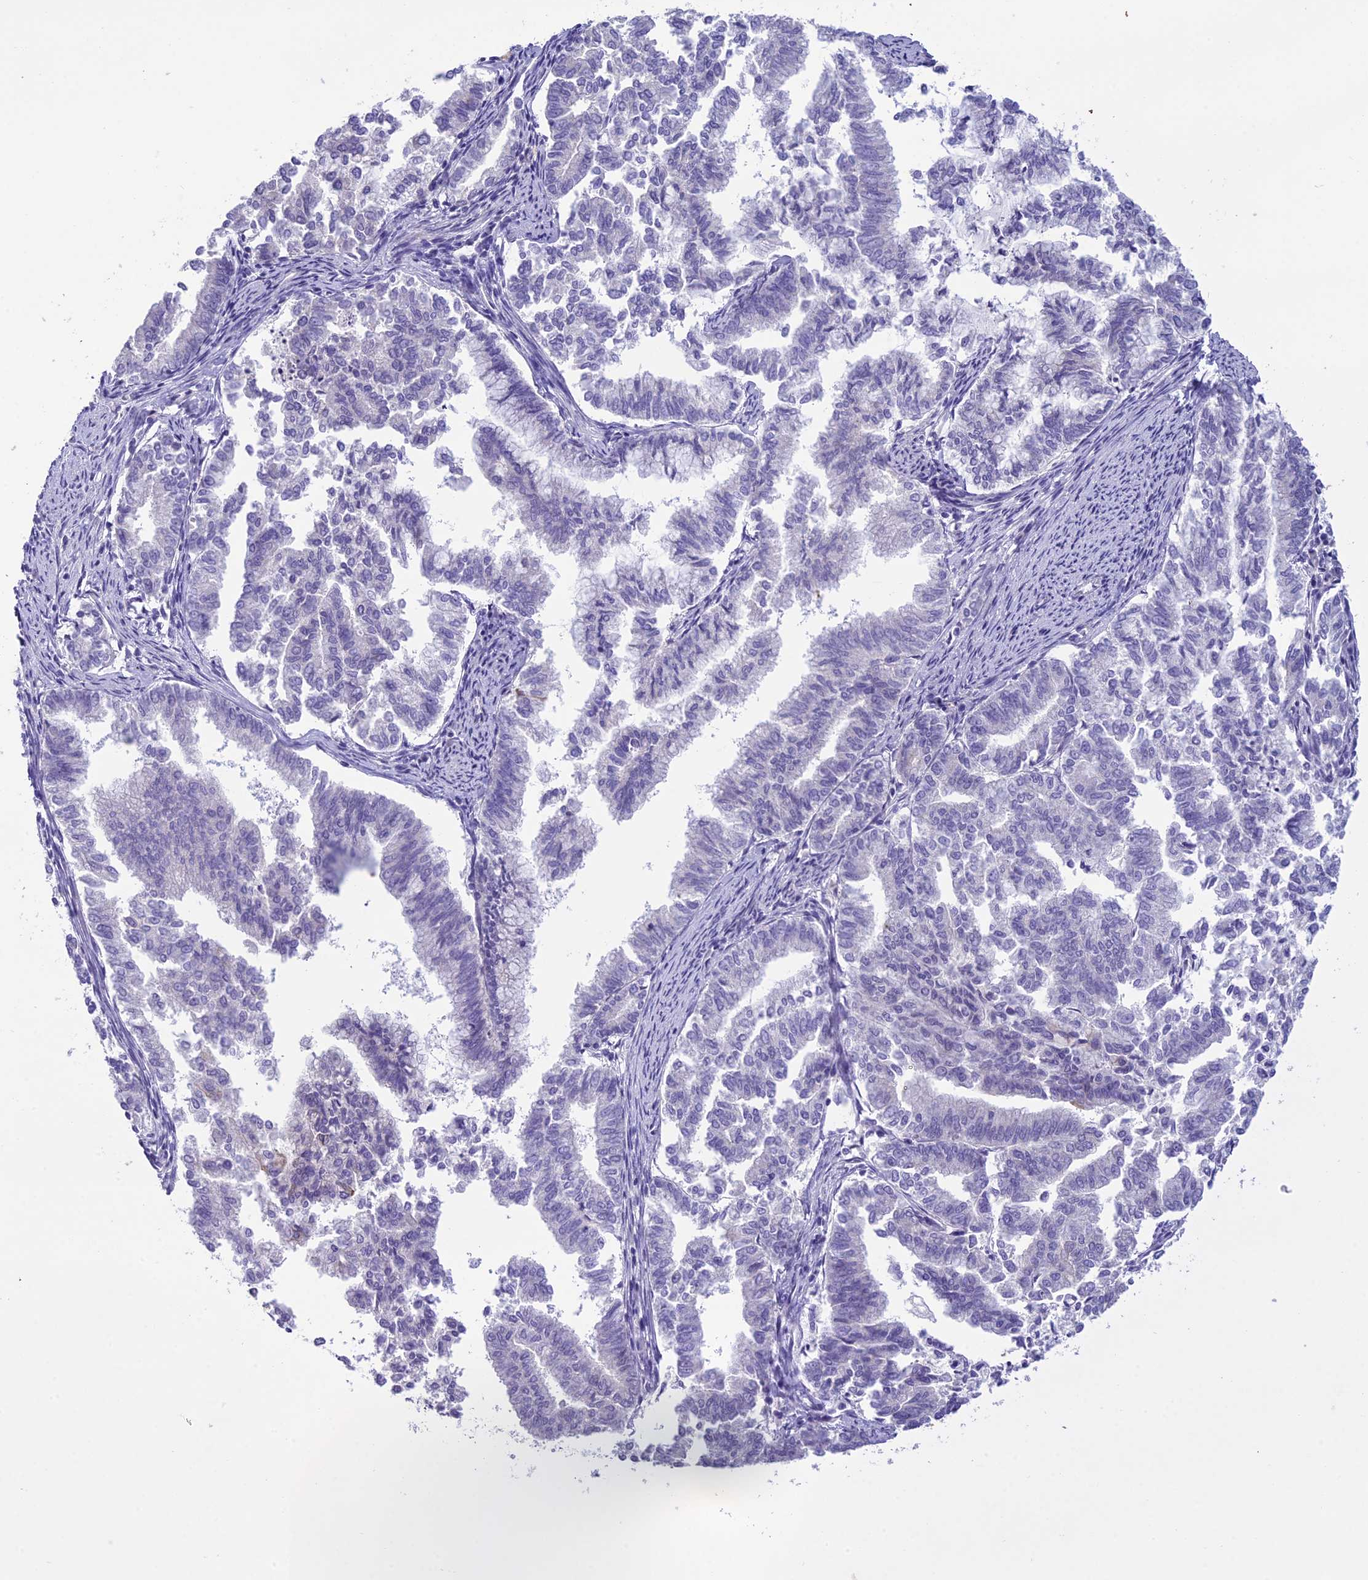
{"staining": {"intensity": "negative", "quantity": "none", "location": "none"}, "tissue": "endometrial cancer", "cell_type": "Tumor cells", "image_type": "cancer", "snomed": [{"axis": "morphology", "description": "Adenocarcinoma, NOS"}, {"axis": "topography", "description": "Endometrium"}], "caption": "Micrograph shows no significant protein staining in tumor cells of endometrial cancer (adenocarcinoma).", "gene": "SCRT1", "patient": {"sex": "female", "age": 79}}